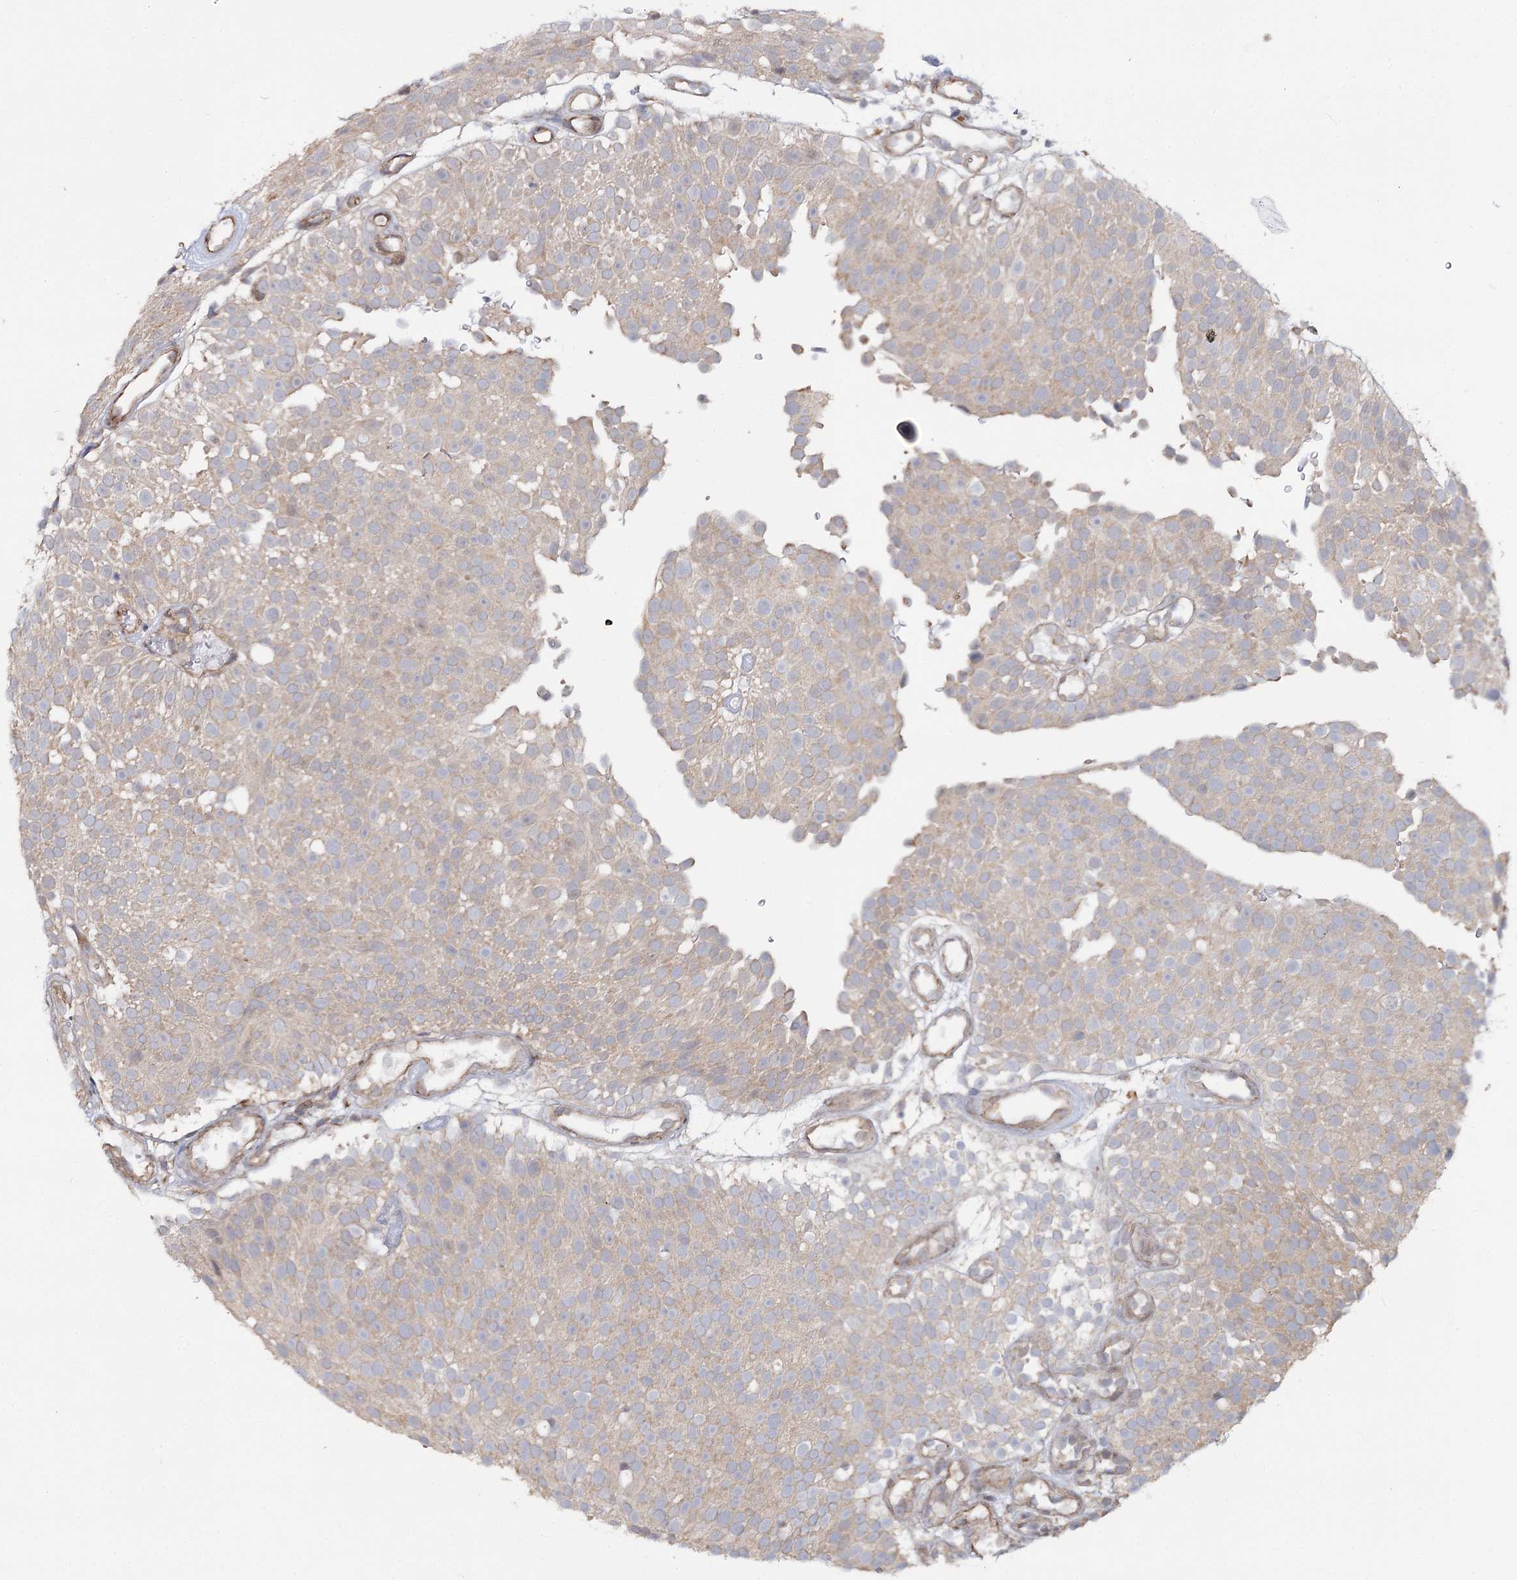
{"staining": {"intensity": "weak", "quantity": "25%-75%", "location": "cytoplasmic/membranous"}, "tissue": "urothelial cancer", "cell_type": "Tumor cells", "image_type": "cancer", "snomed": [{"axis": "morphology", "description": "Urothelial carcinoma, Low grade"}, {"axis": "topography", "description": "Urinary bladder"}], "caption": "The immunohistochemical stain shows weak cytoplasmic/membranous positivity in tumor cells of urothelial cancer tissue. Using DAB (brown) and hematoxylin (blue) stains, captured at high magnification using brightfield microscopy.", "gene": "TBC1D9B", "patient": {"sex": "male", "age": 78}}